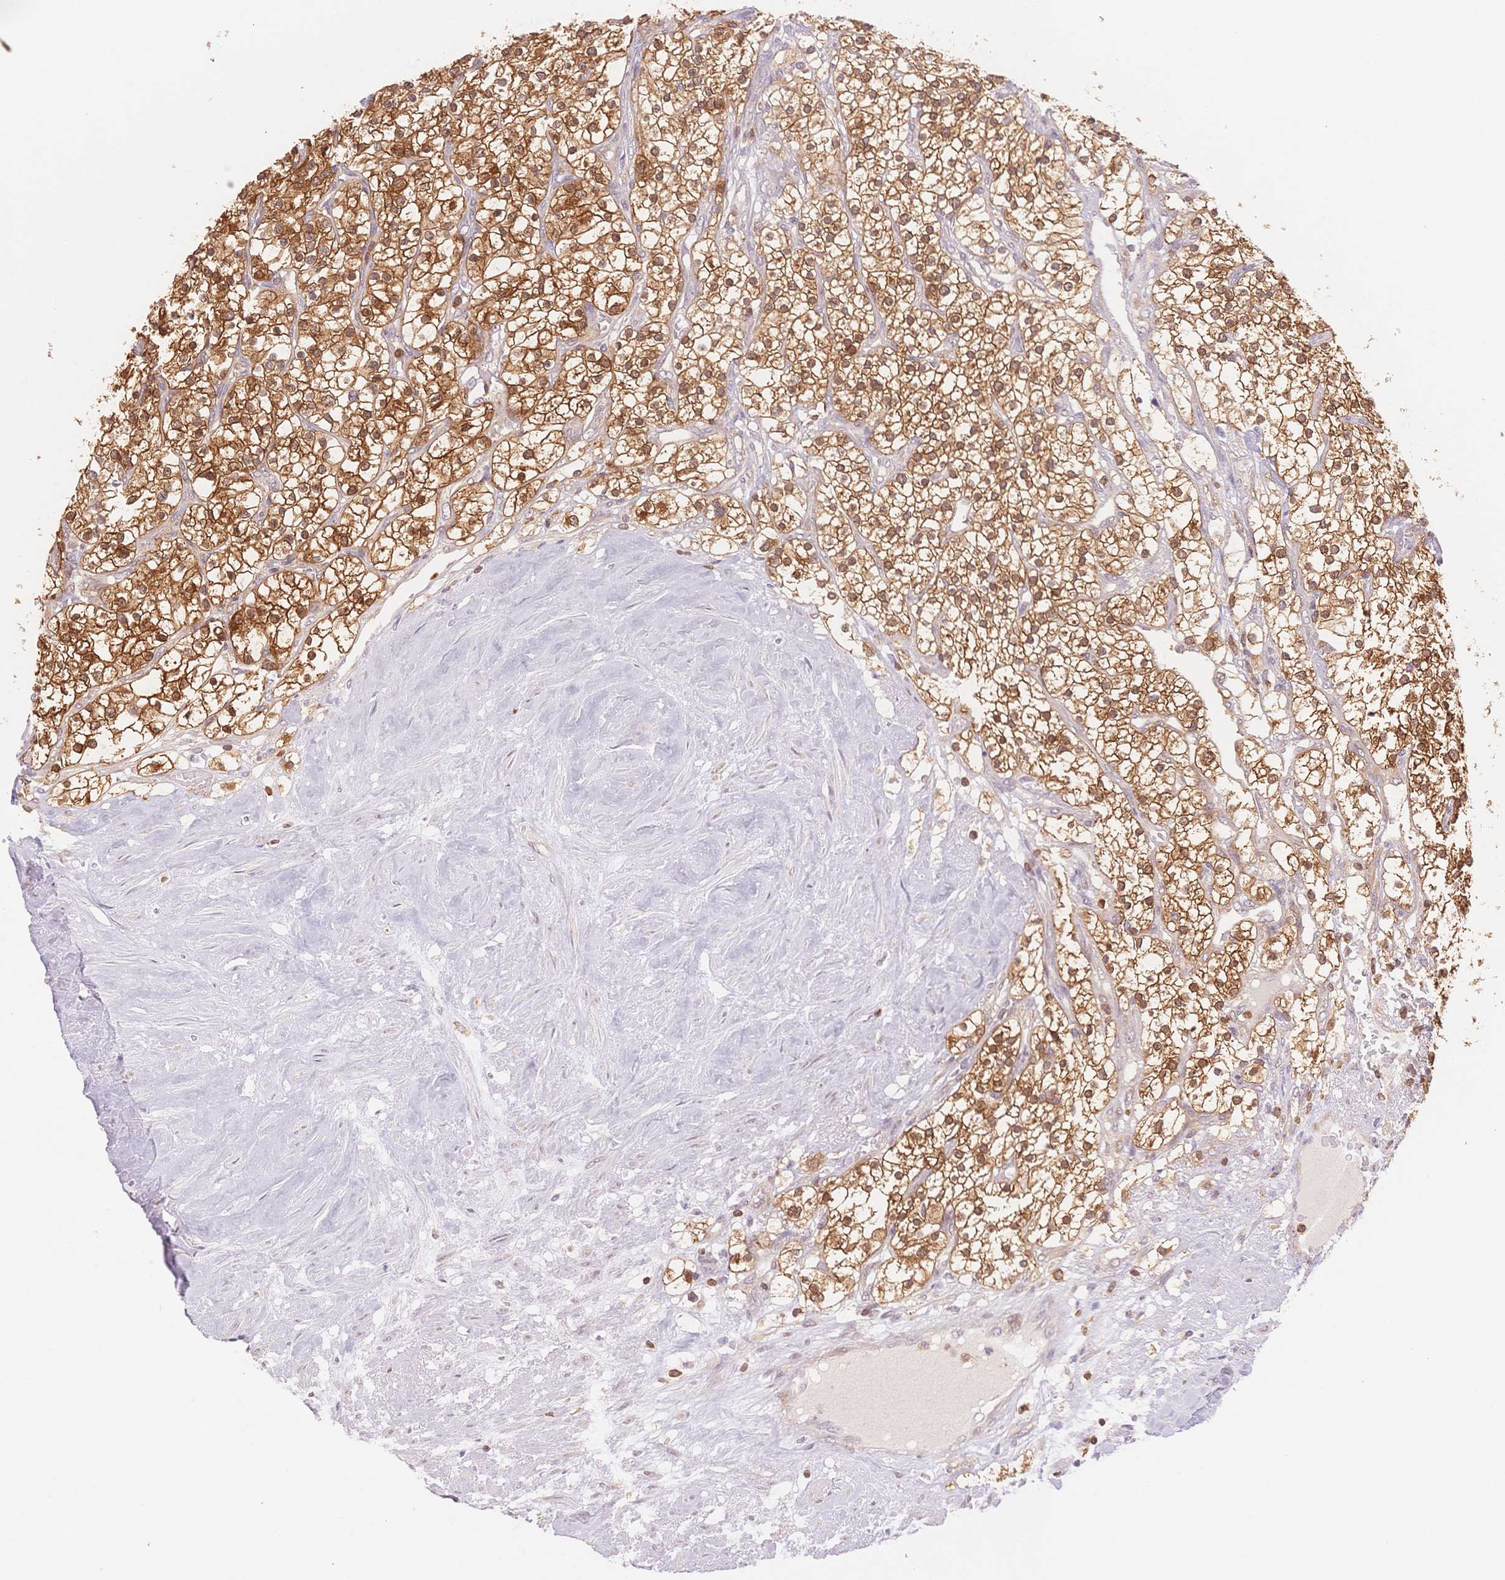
{"staining": {"intensity": "moderate", "quantity": ">75%", "location": "cytoplasmic/membranous"}, "tissue": "renal cancer", "cell_type": "Tumor cells", "image_type": "cancer", "snomed": [{"axis": "morphology", "description": "Adenocarcinoma, NOS"}, {"axis": "topography", "description": "Kidney"}], "caption": "Protein staining demonstrates moderate cytoplasmic/membranous expression in approximately >75% of tumor cells in adenocarcinoma (renal). (DAB IHC with brightfield microscopy, high magnification).", "gene": "STK39", "patient": {"sex": "male", "age": 80}}